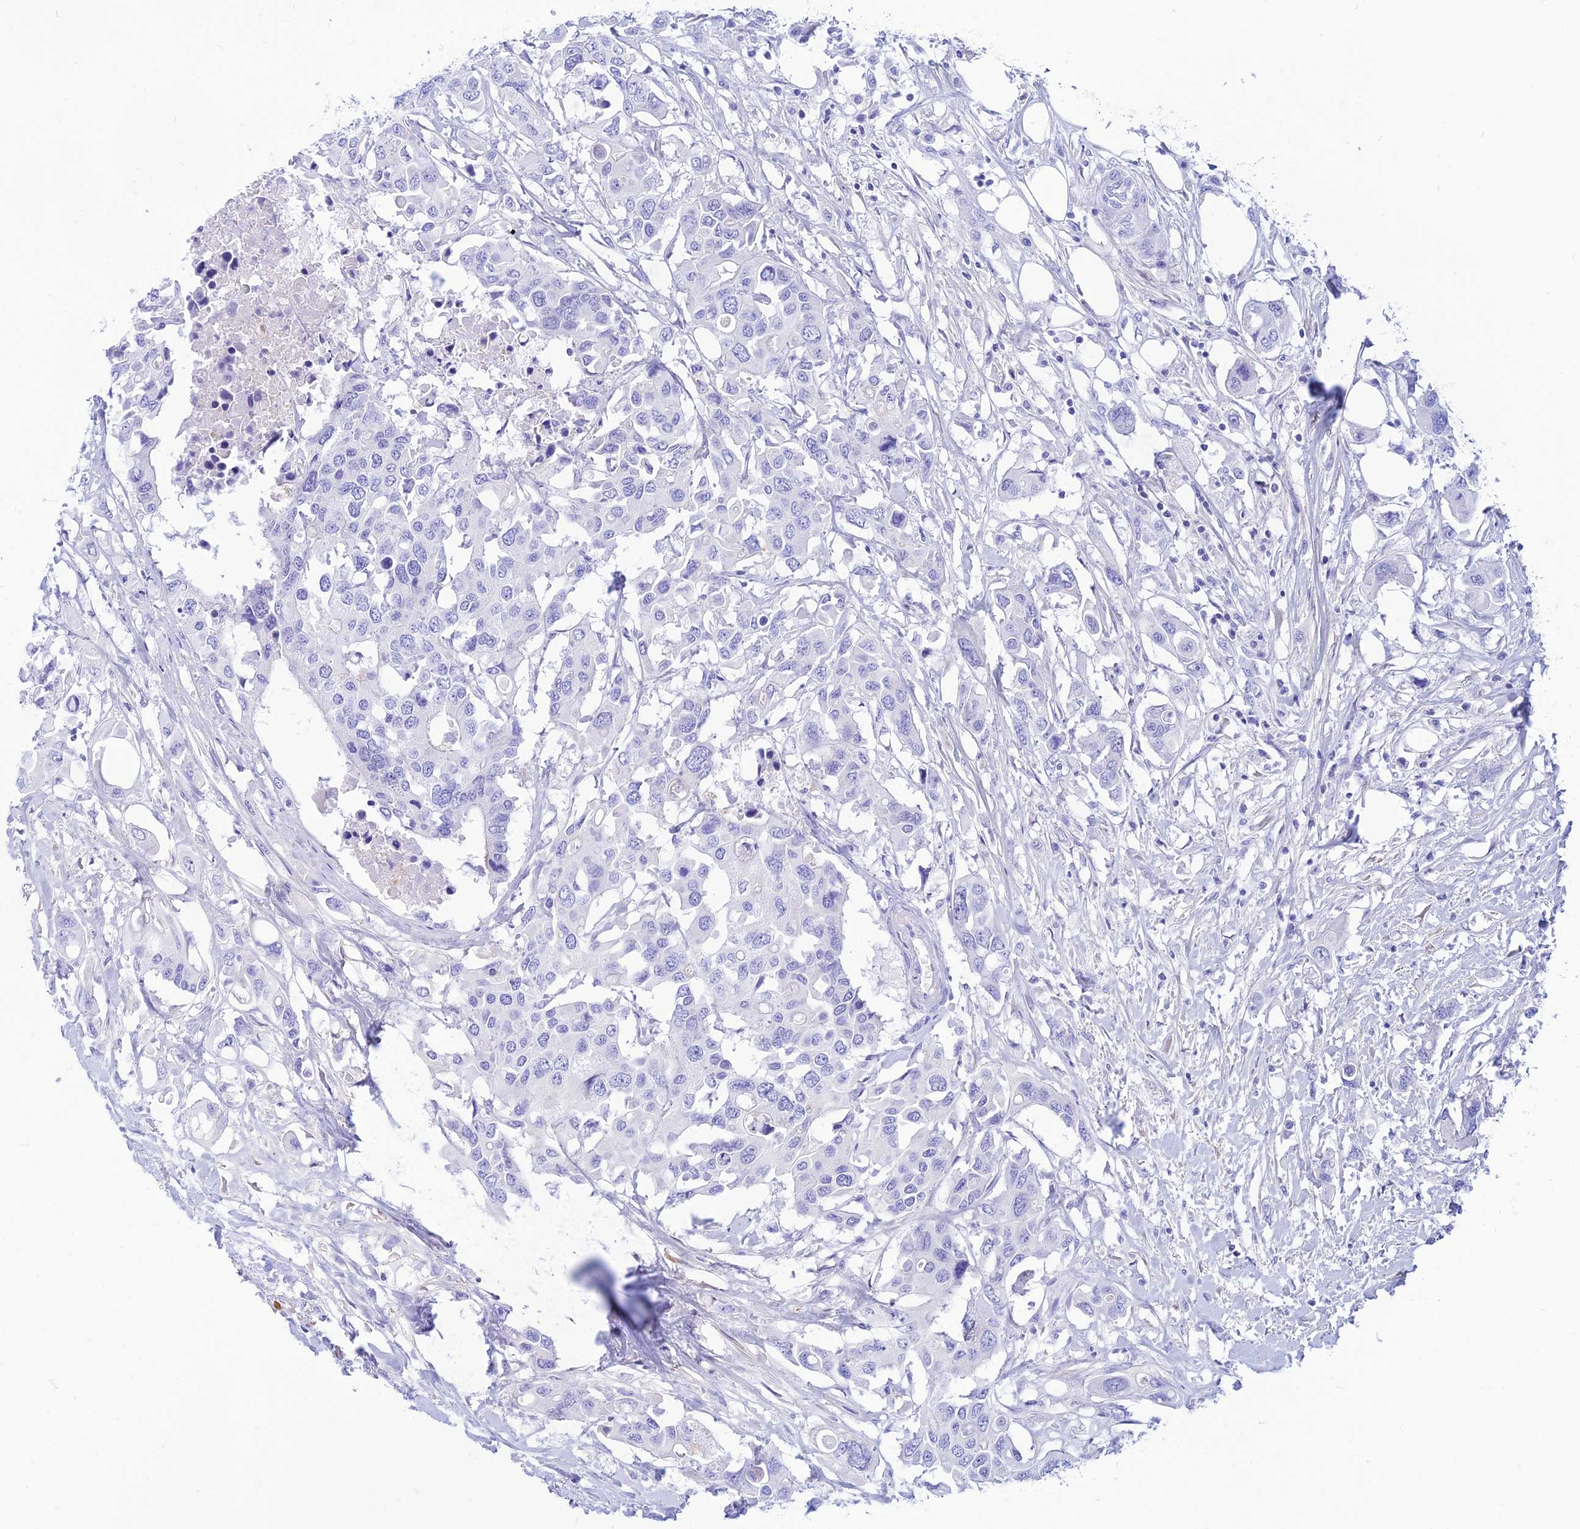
{"staining": {"intensity": "negative", "quantity": "none", "location": "none"}, "tissue": "colorectal cancer", "cell_type": "Tumor cells", "image_type": "cancer", "snomed": [{"axis": "morphology", "description": "Adenocarcinoma, NOS"}, {"axis": "topography", "description": "Colon"}], "caption": "Tumor cells are negative for brown protein staining in colorectal adenocarcinoma.", "gene": "PRNP", "patient": {"sex": "male", "age": 77}}